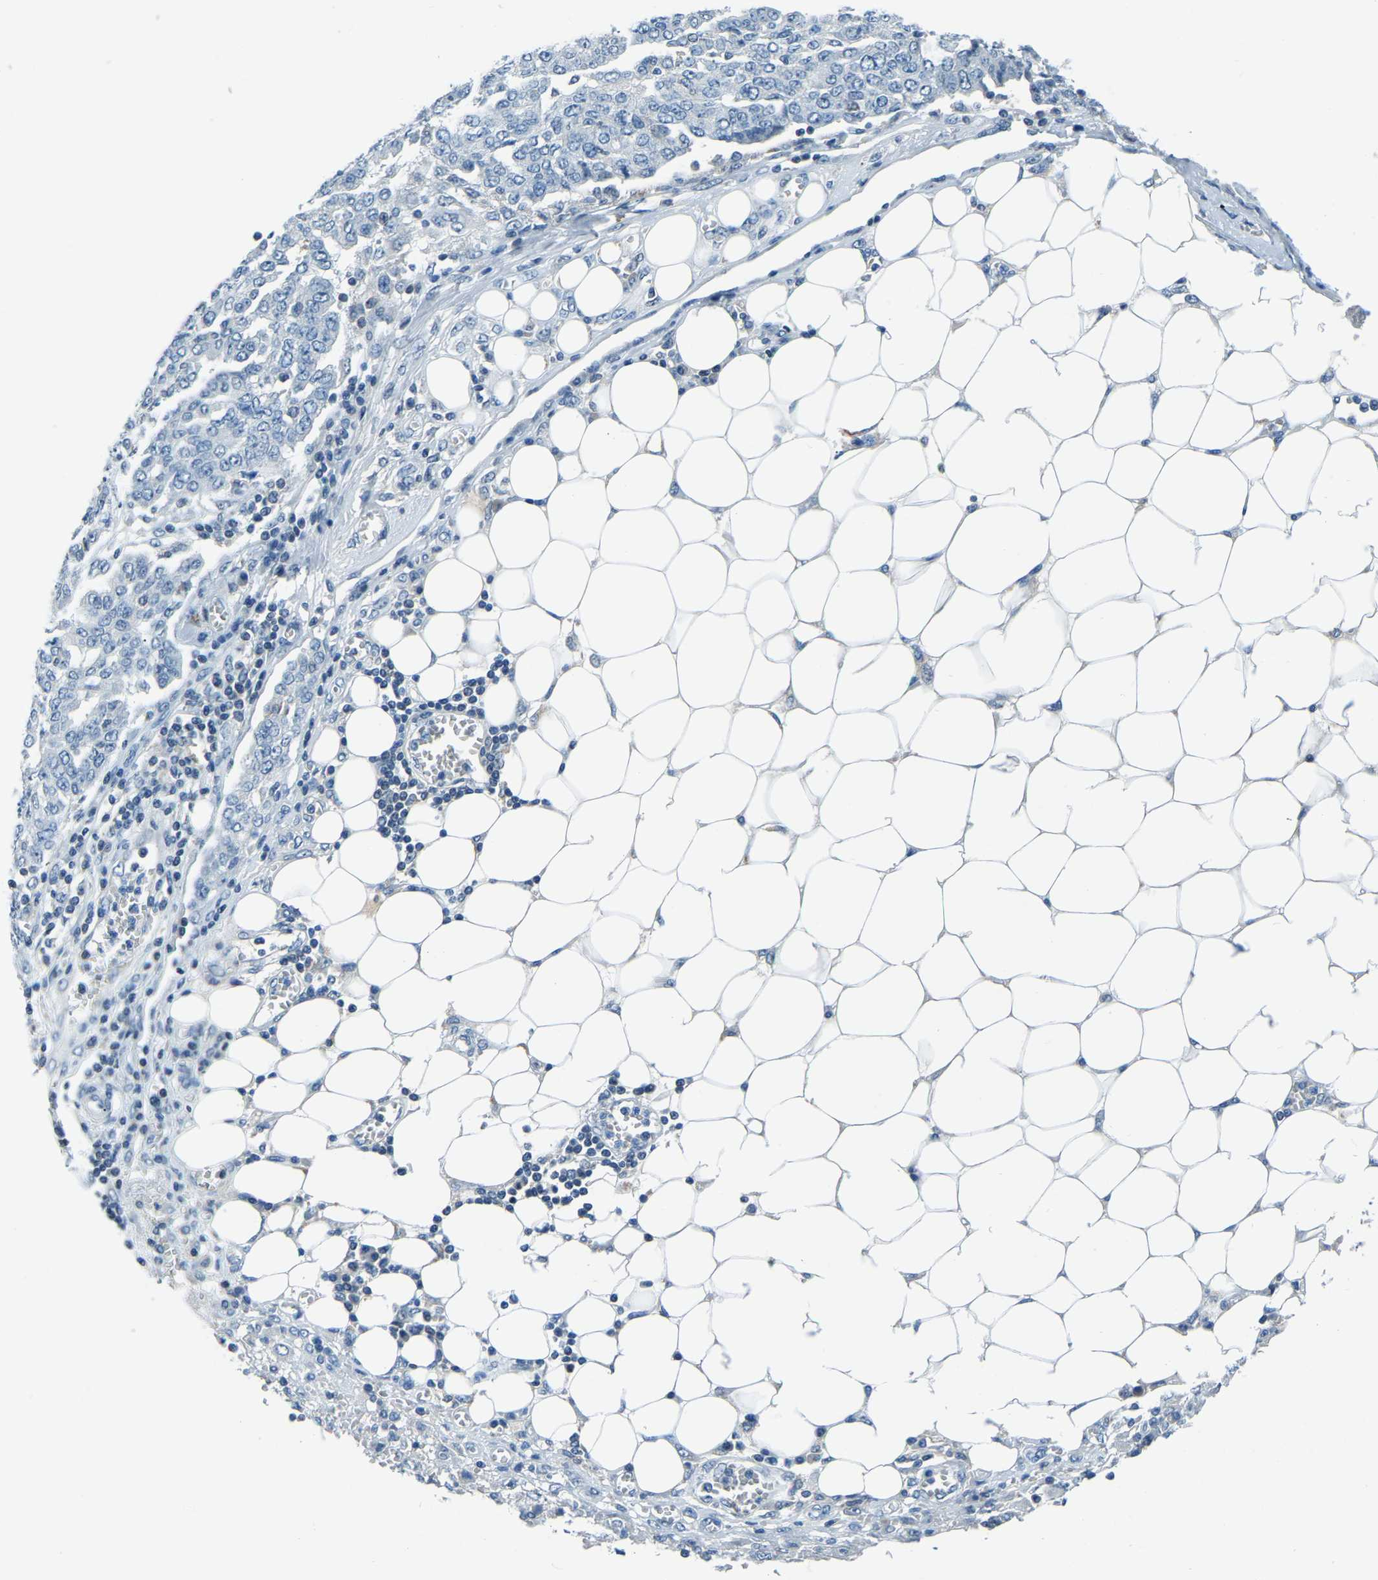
{"staining": {"intensity": "negative", "quantity": "none", "location": "none"}, "tissue": "ovarian cancer", "cell_type": "Tumor cells", "image_type": "cancer", "snomed": [{"axis": "morphology", "description": "Cystadenocarcinoma, serous, NOS"}, {"axis": "topography", "description": "Soft tissue"}, {"axis": "topography", "description": "Ovary"}], "caption": "This is an immunohistochemistry (IHC) image of ovarian serous cystadenocarcinoma. There is no positivity in tumor cells.", "gene": "XIRP1", "patient": {"sex": "female", "age": 57}}